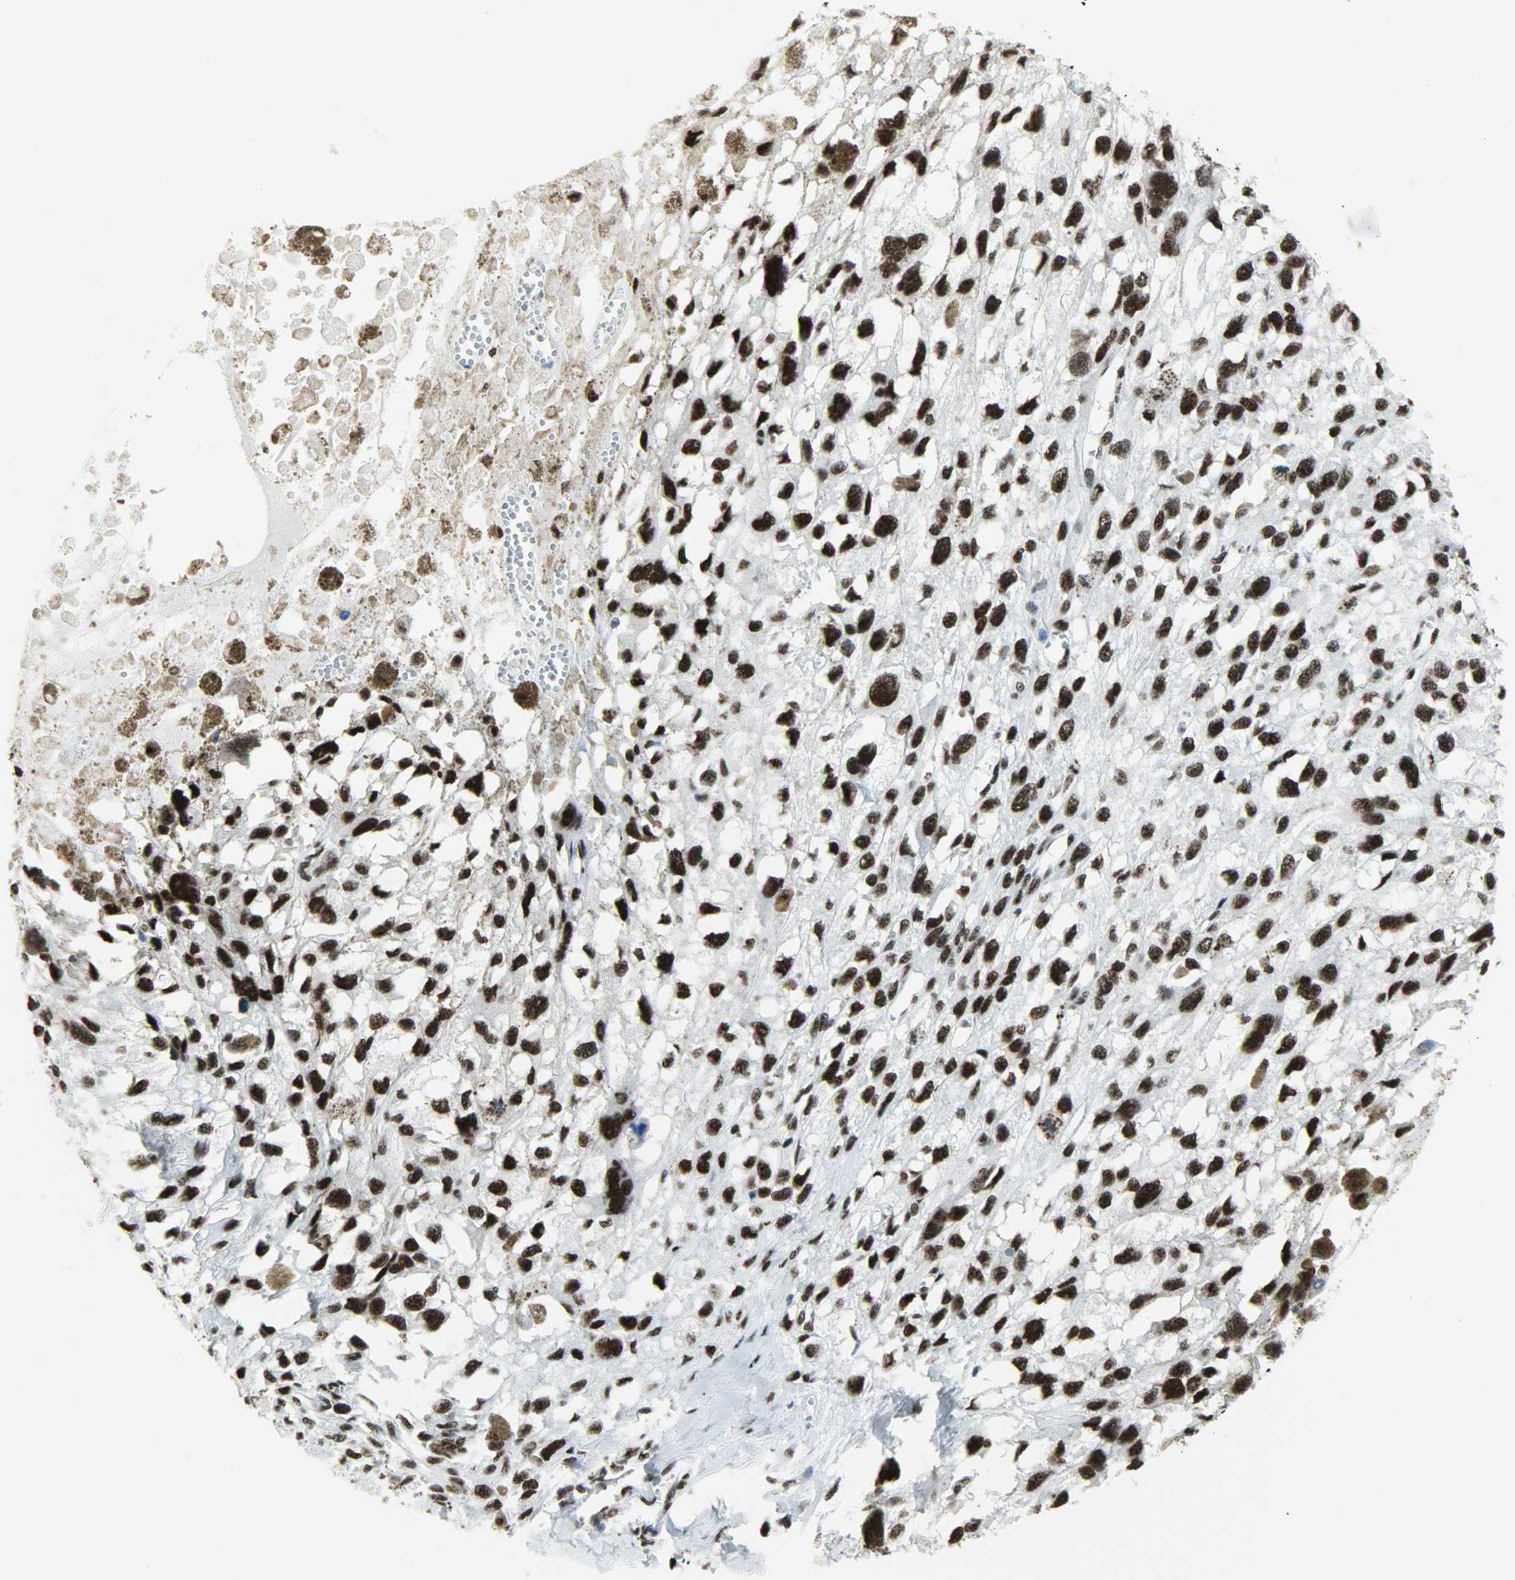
{"staining": {"intensity": "strong", "quantity": ">75%", "location": "nuclear"}, "tissue": "melanoma", "cell_type": "Tumor cells", "image_type": "cancer", "snomed": [{"axis": "morphology", "description": "Malignant melanoma, Metastatic site"}, {"axis": "topography", "description": "Lymph node"}], "caption": "A high amount of strong nuclear expression is present in approximately >75% of tumor cells in melanoma tissue.", "gene": "SNRPA", "patient": {"sex": "male", "age": 59}}